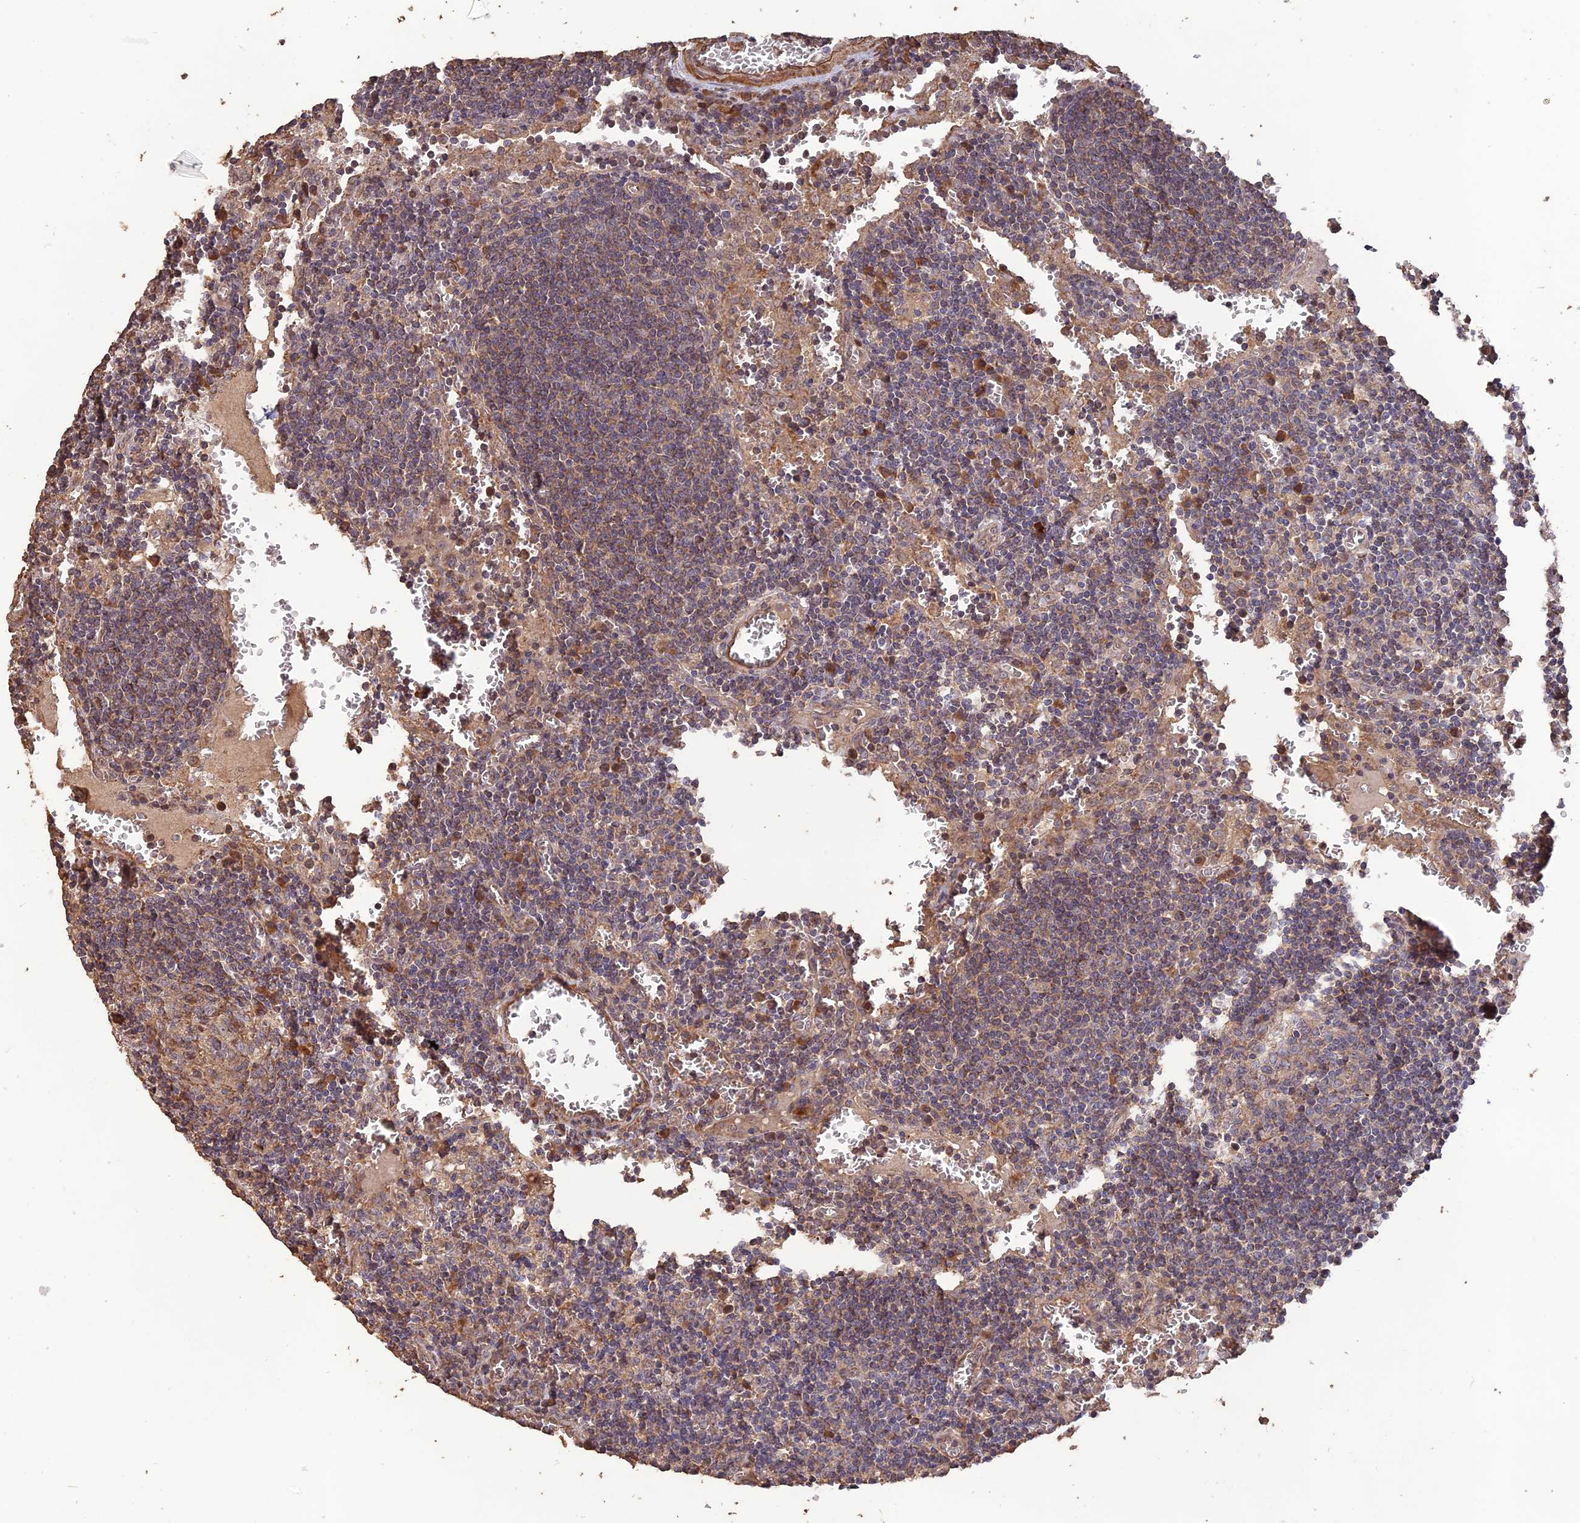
{"staining": {"intensity": "weak", "quantity": "25%-75%", "location": "cytoplasmic/membranous"}, "tissue": "lymph node", "cell_type": "Germinal center cells", "image_type": "normal", "snomed": [{"axis": "morphology", "description": "Normal tissue, NOS"}, {"axis": "topography", "description": "Lymph node"}], "caption": "Protein staining shows weak cytoplasmic/membranous expression in approximately 25%-75% of germinal center cells in unremarkable lymph node. The protein of interest is shown in brown color, while the nuclei are stained blue.", "gene": "LAYN", "patient": {"sex": "female", "age": 73}}